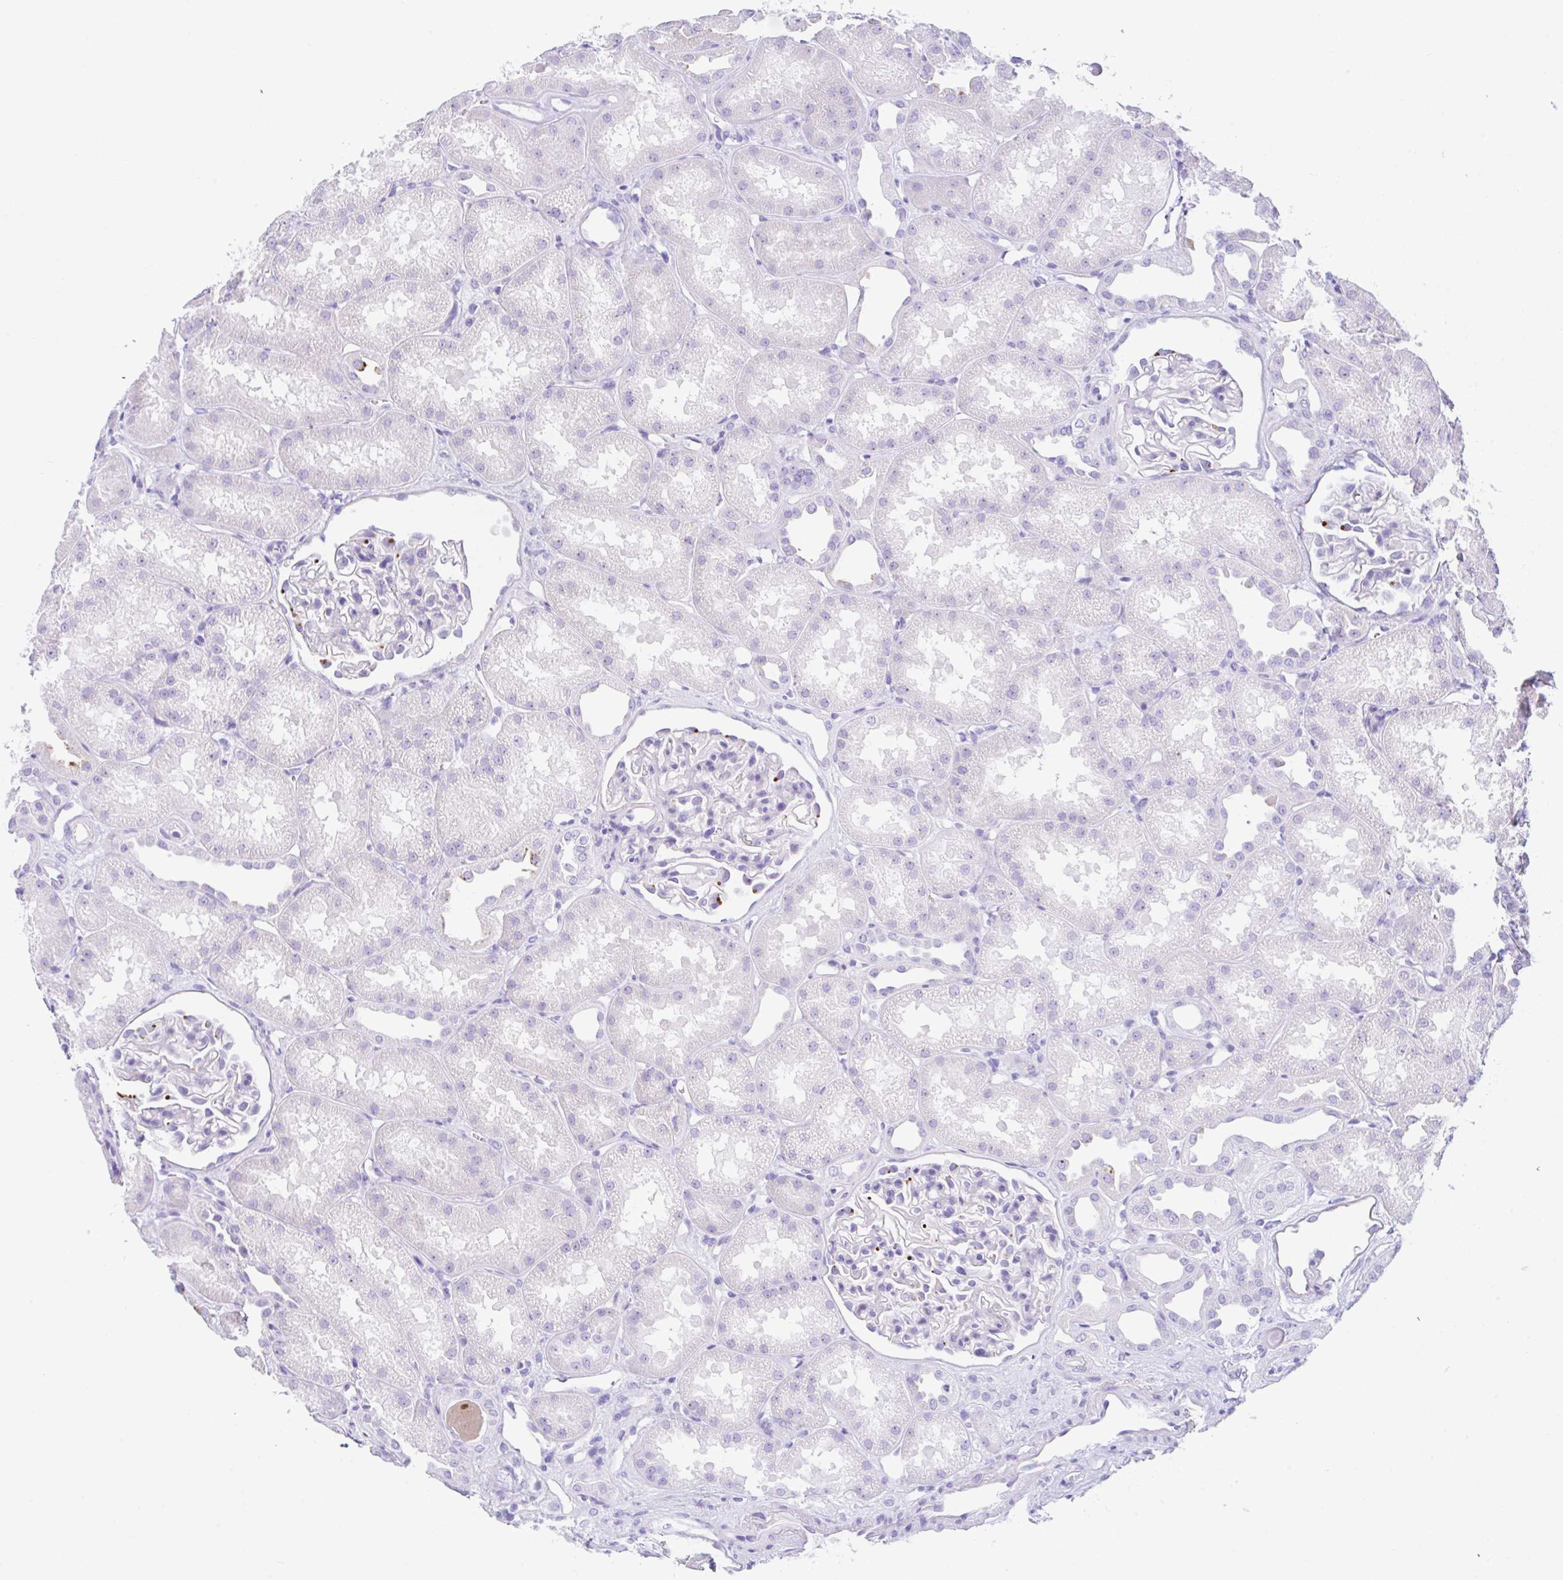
{"staining": {"intensity": "moderate", "quantity": "<25%", "location": "cytoplasmic/membranous"}, "tissue": "kidney", "cell_type": "Cells in glomeruli", "image_type": "normal", "snomed": [{"axis": "morphology", "description": "Normal tissue, NOS"}, {"axis": "topography", "description": "Kidney"}], "caption": "Moderate cytoplasmic/membranous staining is seen in approximately <25% of cells in glomeruli in normal kidney. The staining was performed using DAB (3,3'-diaminobenzidine), with brown indicating positive protein expression. Nuclei are stained blue with hematoxylin.", "gene": "NDUFAF8", "patient": {"sex": "male", "age": 61}}